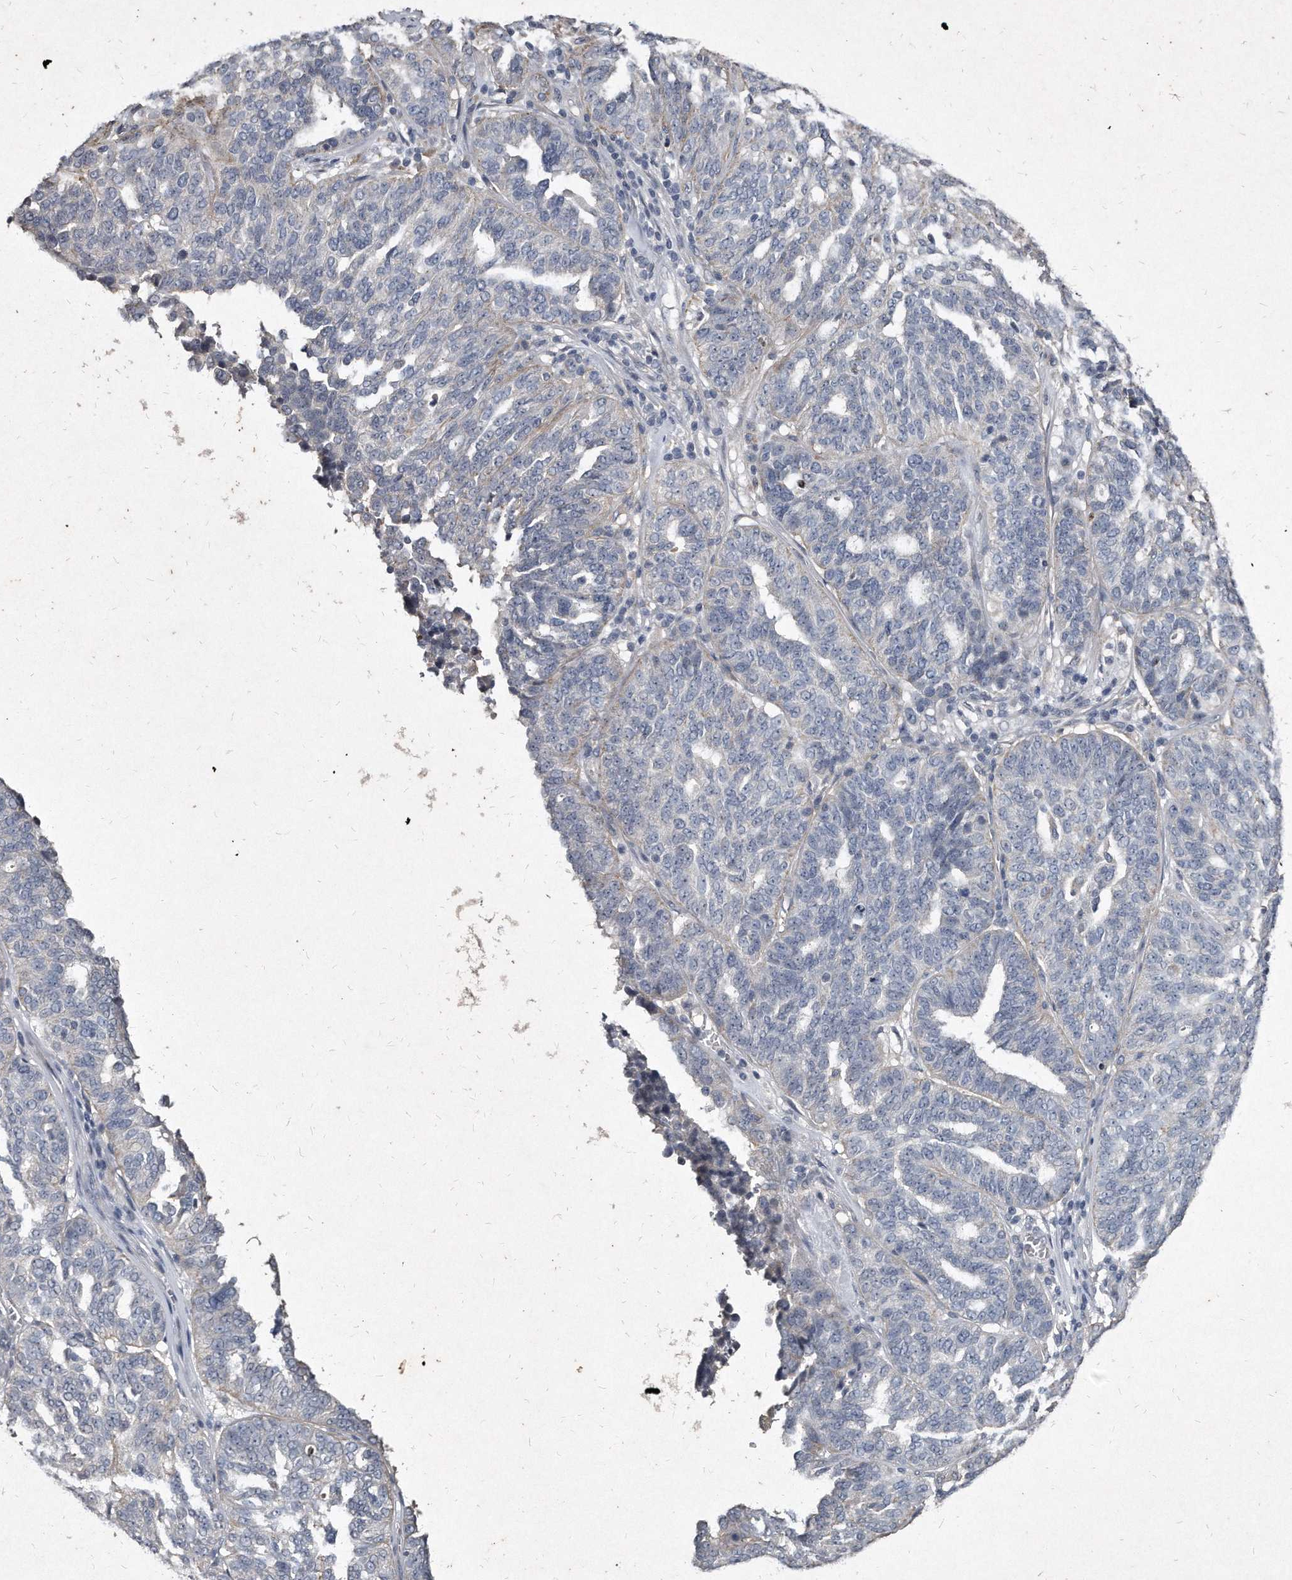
{"staining": {"intensity": "negative", "quantity": "none", "location": "none"}, "tissue": "ovarian cancer", "cell_type": "Tumor cells", "image_type": "cancer", "snomed": [{"axis": "morphology", "description": "Cystadenocarcinoma, serous, NOS"}, {"axis": "topography", "description": "Ovary"}], "caption": "A photomicrograph of ovarian serous cystadenocarcinoma stained for a protein demonstrates no brown staining in tumor cells. (DAB (3,3'-diaminobenzidine) immunohistochemistry visualized using brightfield microscopy, high magnification).", "gene": "KLHDC3", "patient": {"sex": "female", "age": 59}}